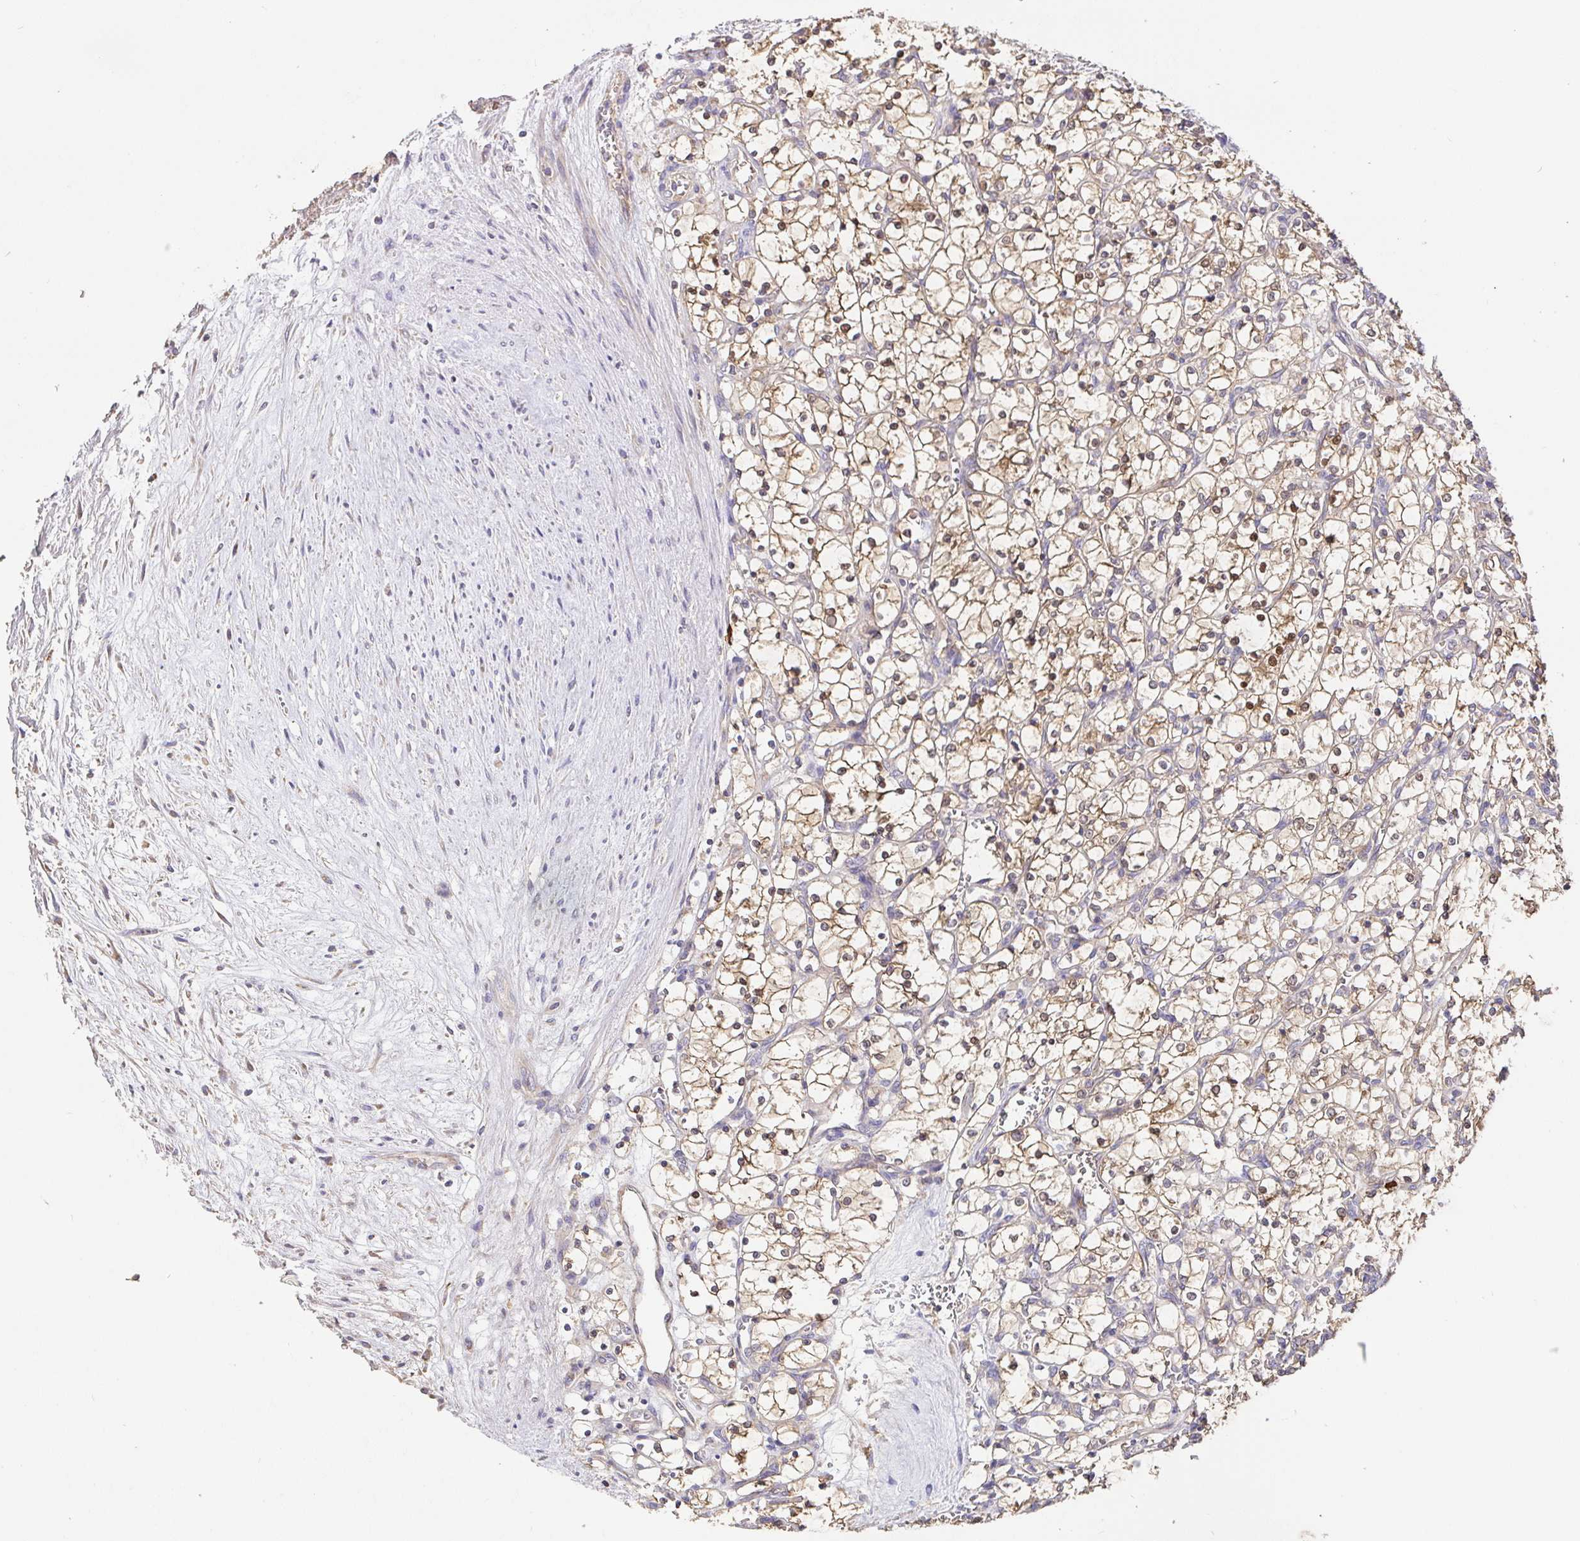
{"staining": {"intensity": "weak", "quantity": ">75%", "location": "cytoplasmic/membranous"}, "tissue": "renal cancer", "cell_type": "Tumor cells", "image_type": "cancer", "snomed": [{"axis": "morphology", "description": "Adenocarcinoma, NOS"}, {"axis": "topography", "description": "Kidney"}], "caption": "There is low levels of weak cytoplasmic/membranous expression in tumor cells of renal adenocarcinoma, as demonstrated by immunohistochemical staining (brown color).", "gene": "HAGH", "patient": {"sex": "female", "age": 69}}